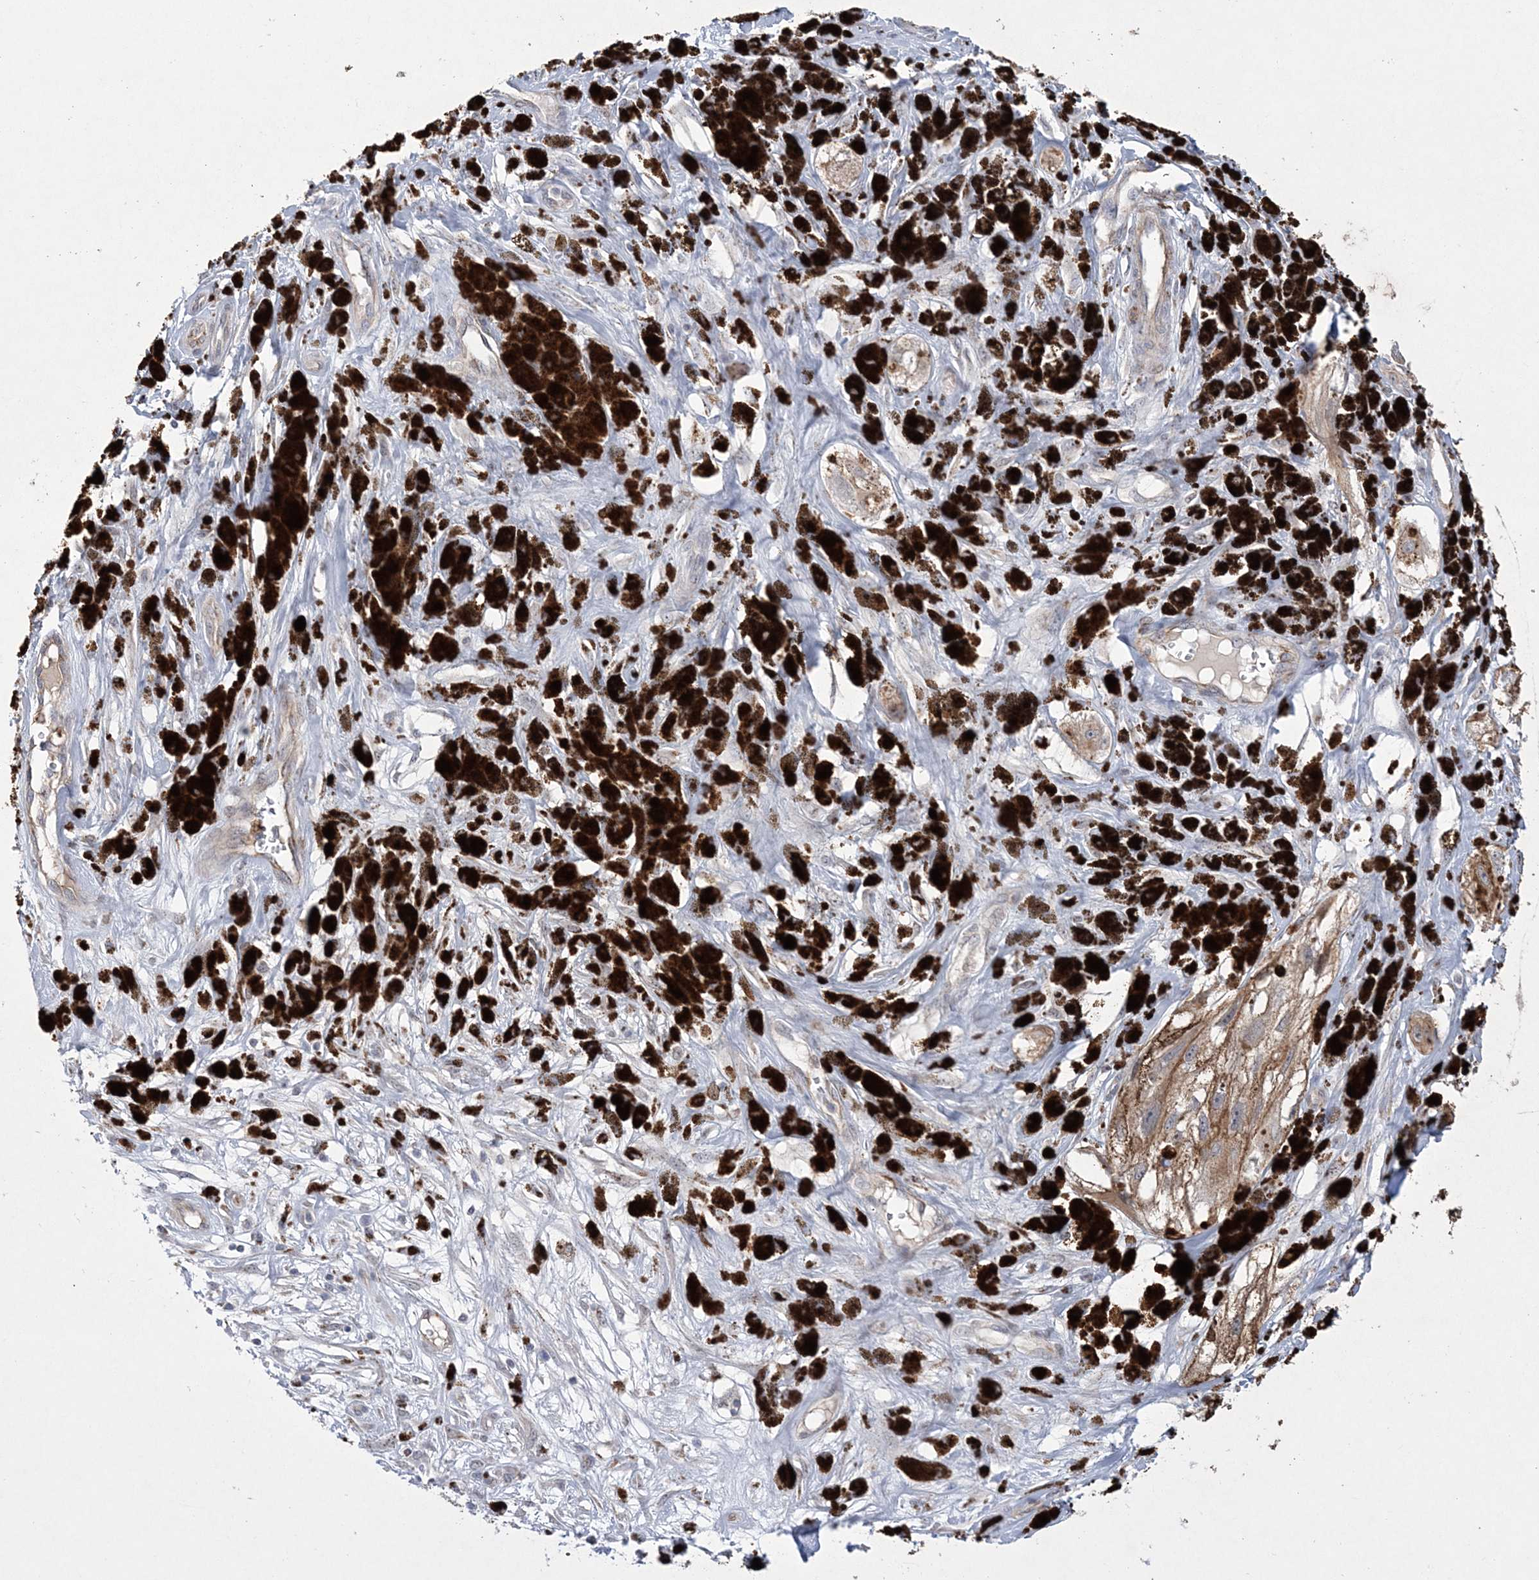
{"staining": {"intensity": "negative", "quantity": "none", "location": "none"}, "tissue": "melanoma", "cell_type": "Tumor cells", "image_type": "cancer", "snomed": [{"axis": "morphology", "description": "Malignant melanoma, NOS"}, {"axis": "topography", "description": "Skin"}], "caption": "This is a histopathology image of immunohistochemistry staining of melanoma, which shows no staining in tumor cells.", "gene": "DPCD", "patient": {"sex": "male", "age": 88}}